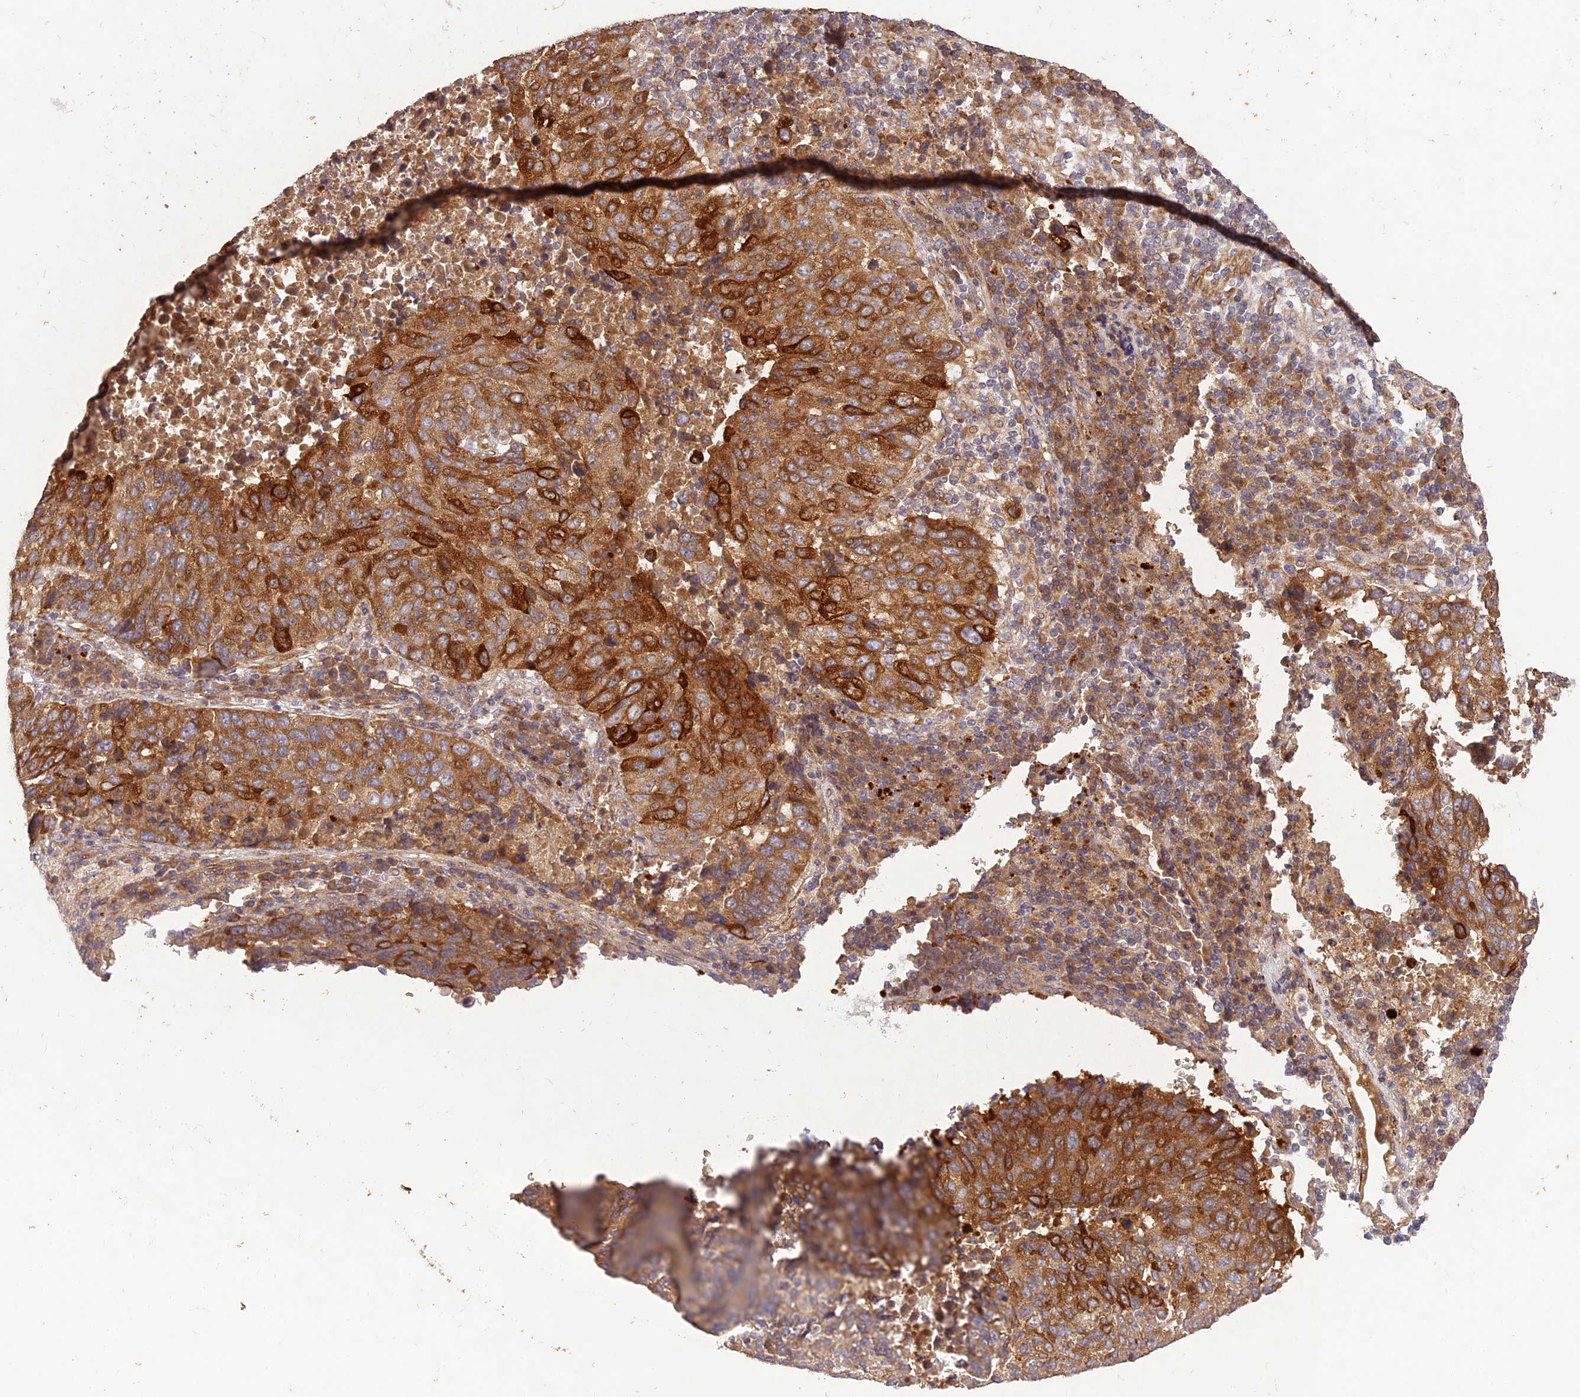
{"staining": {"intensity": "strong", "quantity": ">75%", "location": "cytoplasmic/membranous"}, "tissue": "lung cancer", "cell_type": "Tumor cells", "image_type": "cancer", "snomed": [{"axis": "morphology", "description": "Squamous cell carcinoma, NOS"}, {"axis": "topography", "description": "Lung"}], "caption": "Strong cytoplasmic/membranous staining is present in about >75% of tumor cells in squamous cell carcinoma (lung). (DAB (3,3'-diaminobenzidine) IHC with brightfield microscopy, high magnification).", "gene": "PPP1R11", "patient": {"sex": "male", "age": 73}}